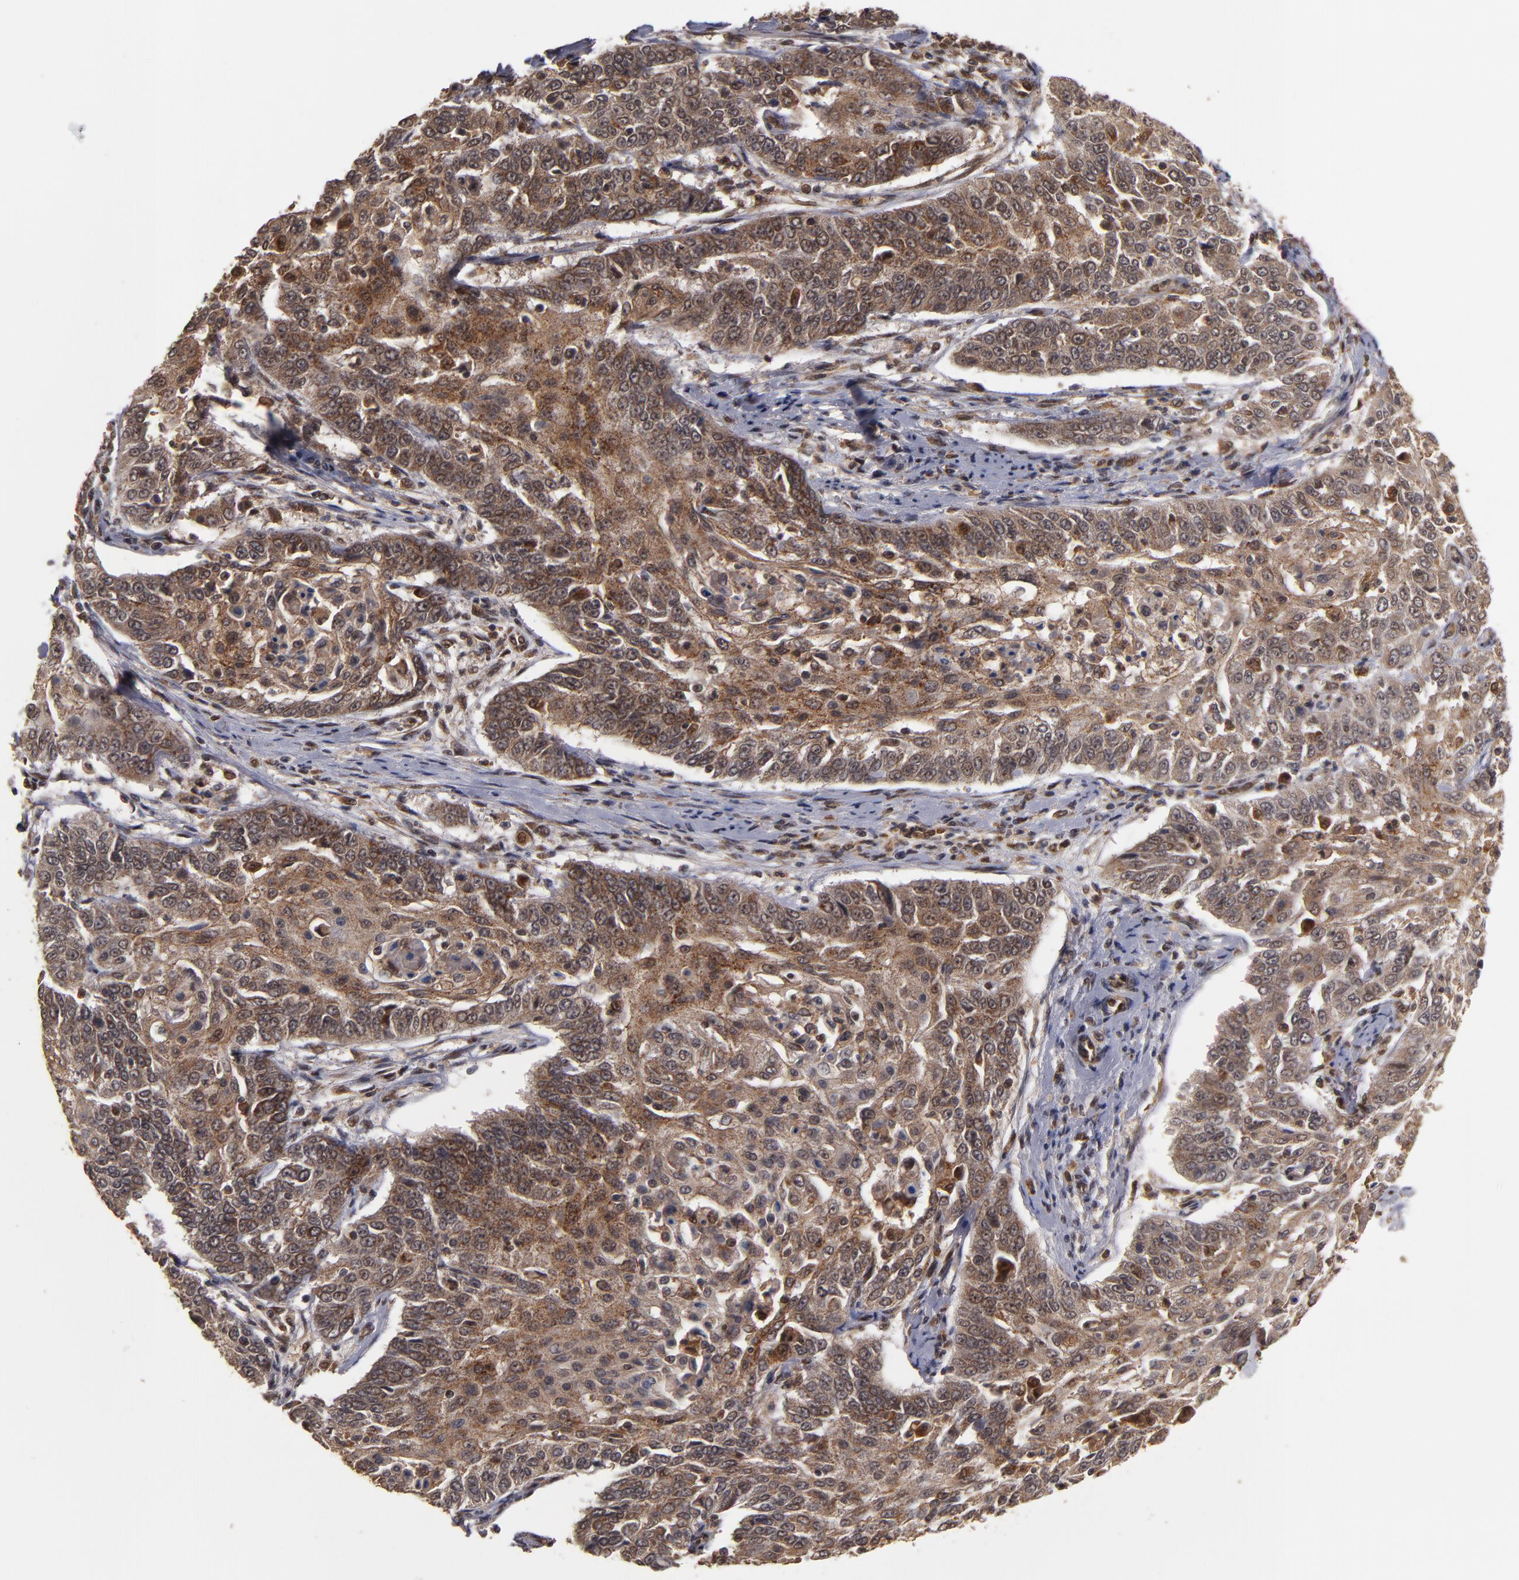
{"staining": {"intensity": "moderate", "quantity": ">75%", "location": "cytoplasmic/membranous"}, "tissue": "cervical cancer", "cell_type": "Tumor cells", "image_type": "cancer", "snomed": [{"axis": "morphology", "description": "Squamous cell carcinoma, NOS"}, {"axis": "topography", "description": "Cervix"}], "caption": "Tumor cells display medium levels of moderate cytoplasmic/membranous staining in approximately >75% of cells in cervical cancer (squamous cell carcinoma). (brown staining indicates protein expression, while blue staining denotes nuclei).", "gene": "CUL5", "patient": {"sex": "female", "age": 64}}